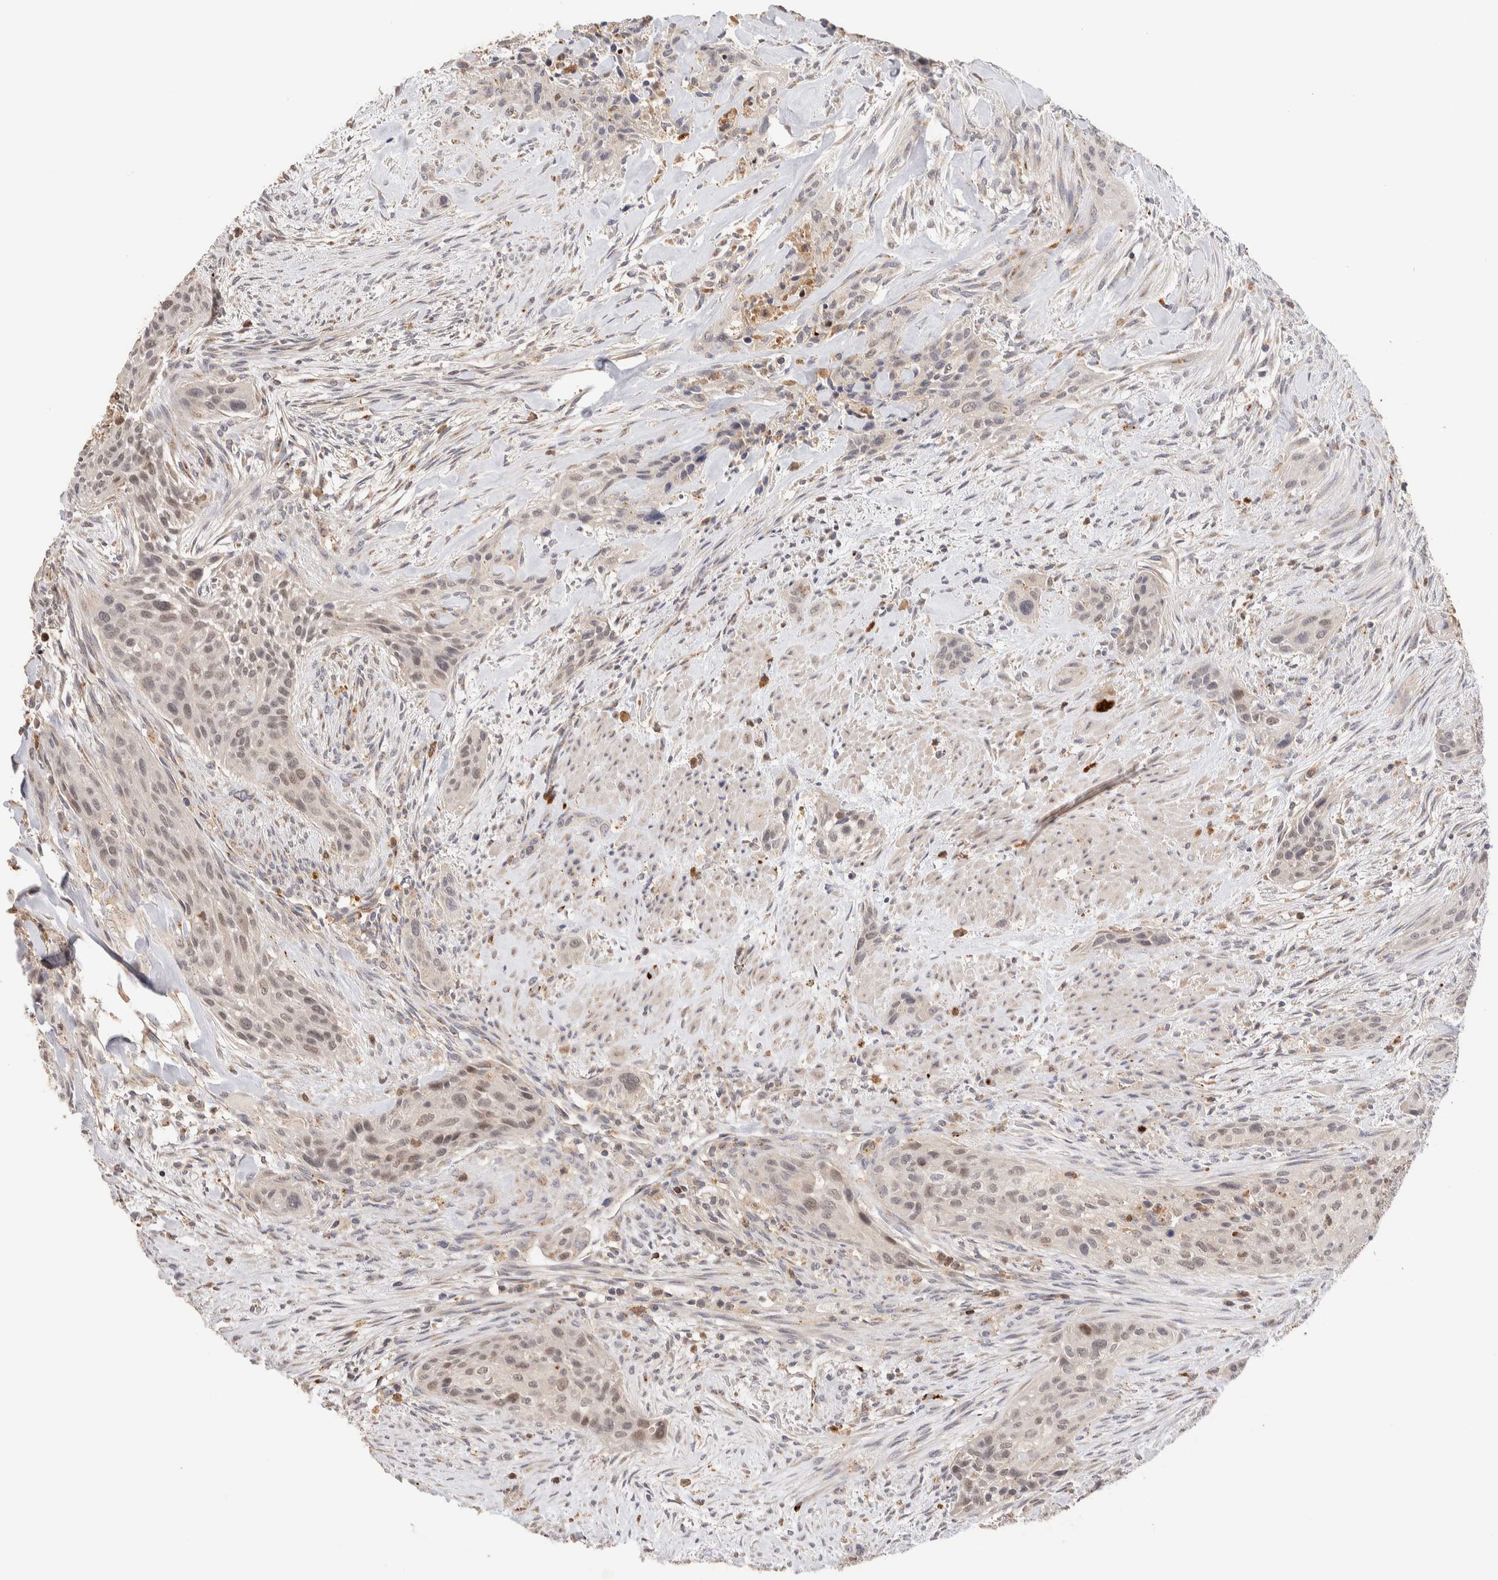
{"staining": {"intensity": "weak", "quantity": "<25%", "location": "cytoplasmic/membranous,nuclear"}, "tissue": "urothelial cancer", "cell_type": "Tumor cells", "image_type": "cancer", "snomed": [{"axis": "morphology", "description": "Urothelial carcinoma, High grade"}, {"axis": "topography", "description": "Urinary bladder"}], "caption": "High magnification brightfield microscopy of urothelial carcinoma (high-grade) stained with DAB (brown) and counterstained with hematoxylin (blue): tumor cells show no significant positivity.", "gene": "NSMAF", "patient": {"sex": "male", "age": 35}}